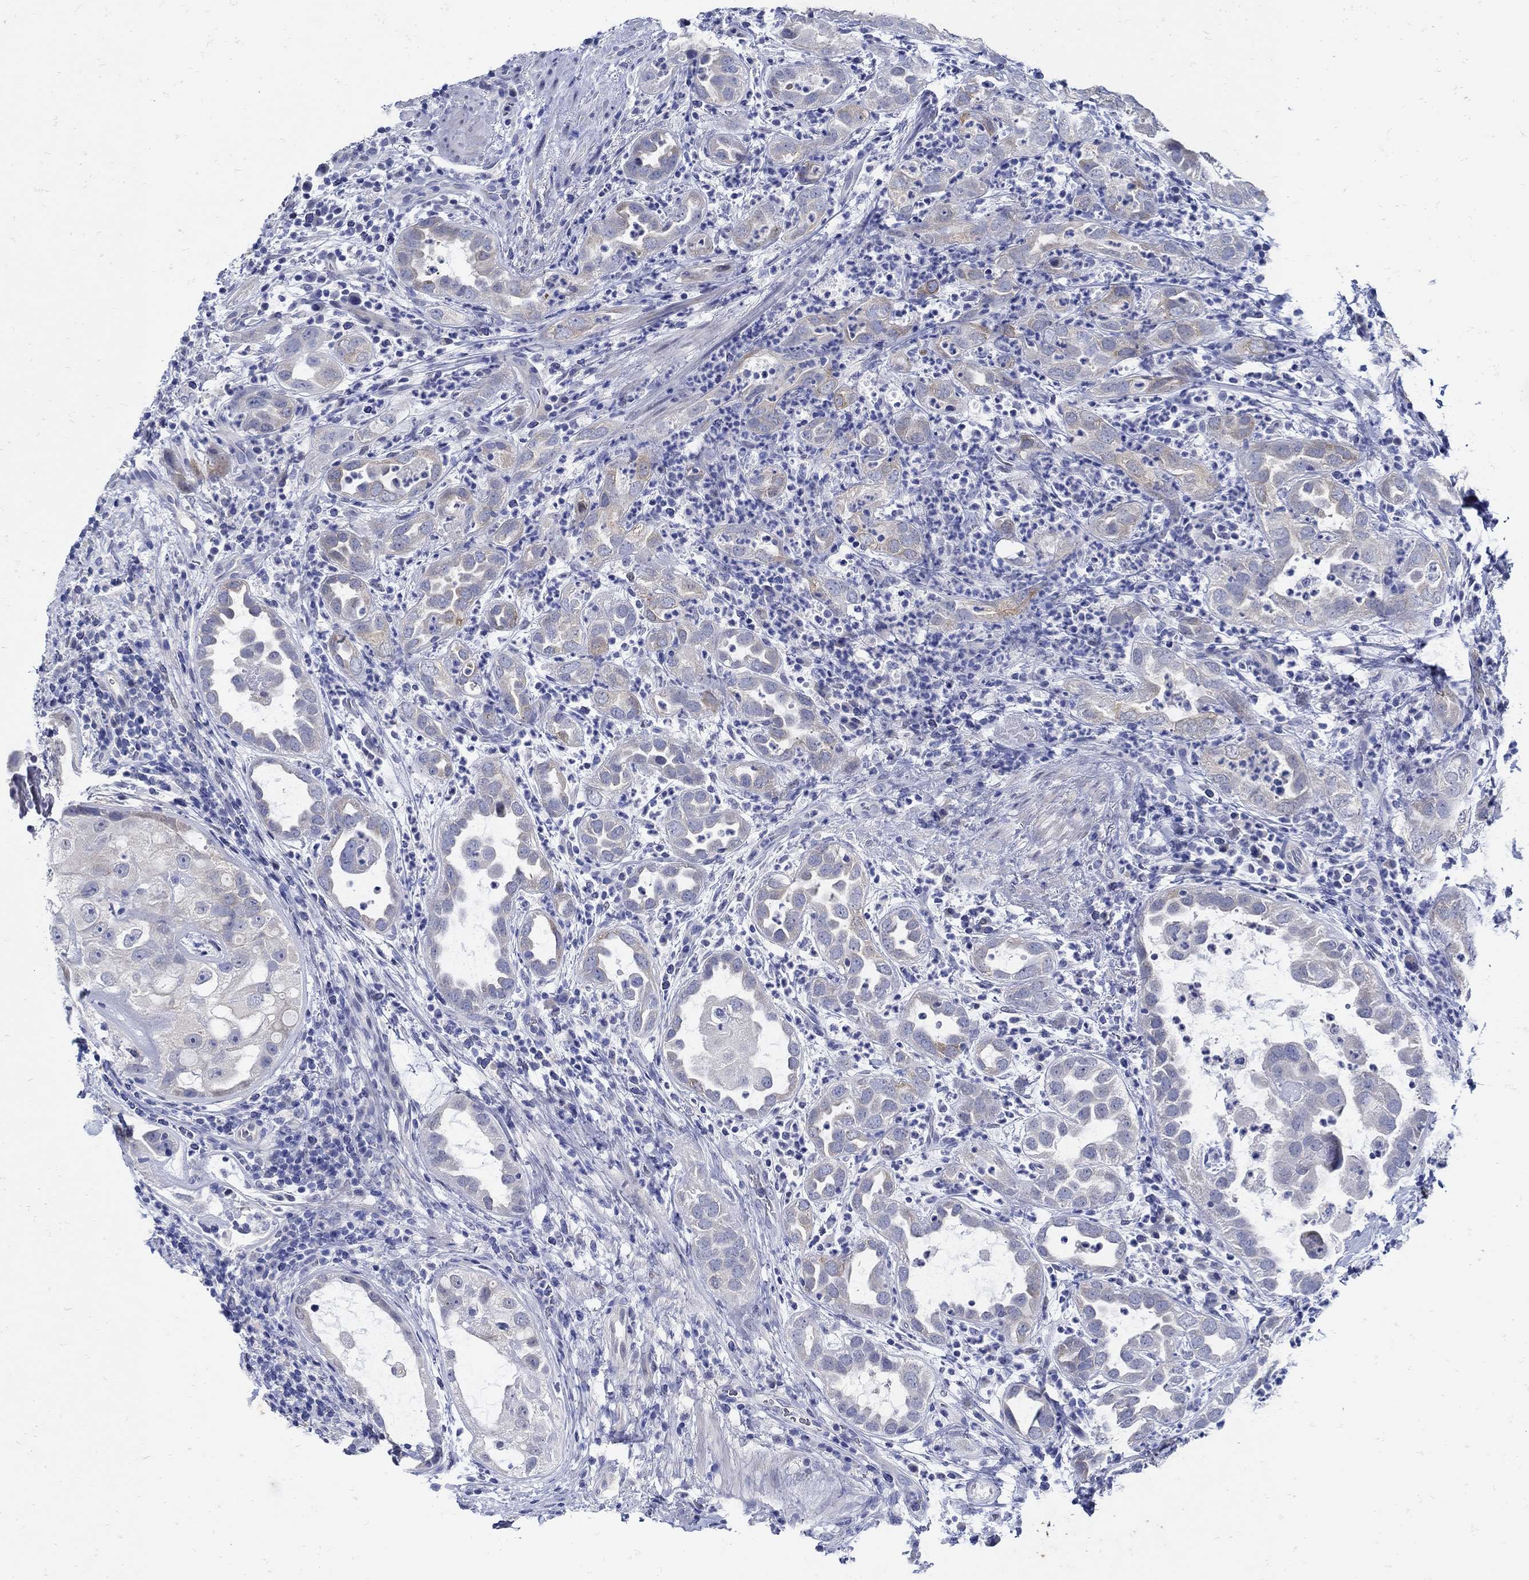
{"staining": {"intensity": "weak", "quantity": "<25%", "location": "cytoplasmic/membranous"}, "tissue": "urothelial cancer", "cell_type": "Tumor cells", "image_type": "cancer", "snomed": [{"axis": "morphology", "description": "Urothelial carcinoma, High grade"}, {"axis": "topography", "description": "Urinary bladder"}], "caption": "There is no significant positivity in tumor cells of high-grade urothelial carcinoma.", "gene": "NOS1", "patient": {"sex": "female", "age": 41}}